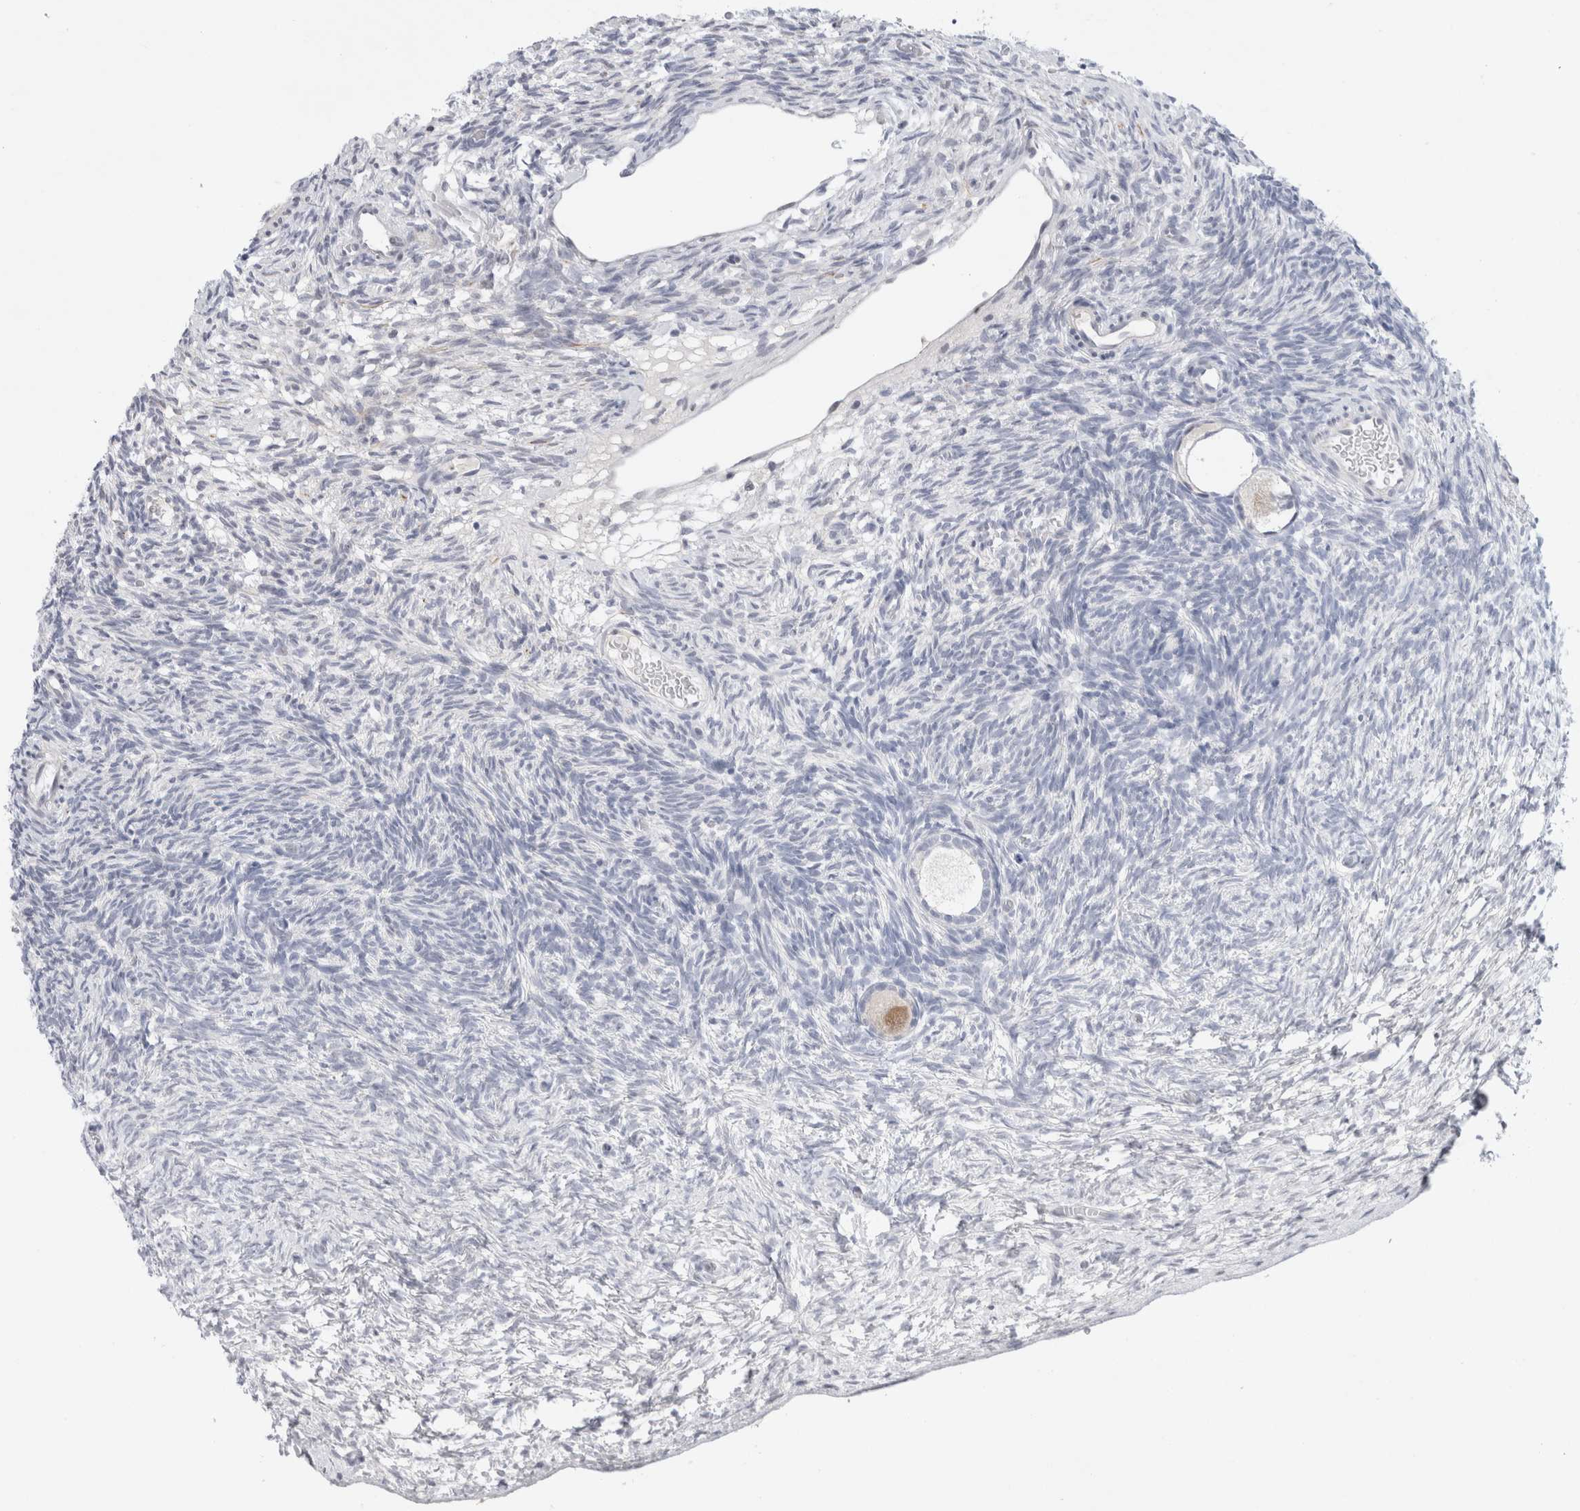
{"staining": {"intensity": "moderate", "quantity": ">75%", "location": "nuclear"}, "tissue": "ovary", "cell_type": "Follicle cells", "image_type": "normal", "snomed": [{"axis": "morphology", "description": "Normal tissue, NOS"}, {"axis": "topography", "description": "Ovary"}], "caption": "Immunohistochemistry (IHC) of unremarkable ovary displays medium levels of moderate nuclear positivity in approximately >75% of follicle cells.", "gene": "KNL1", "patient": {"sex": "female", "age": 34}}